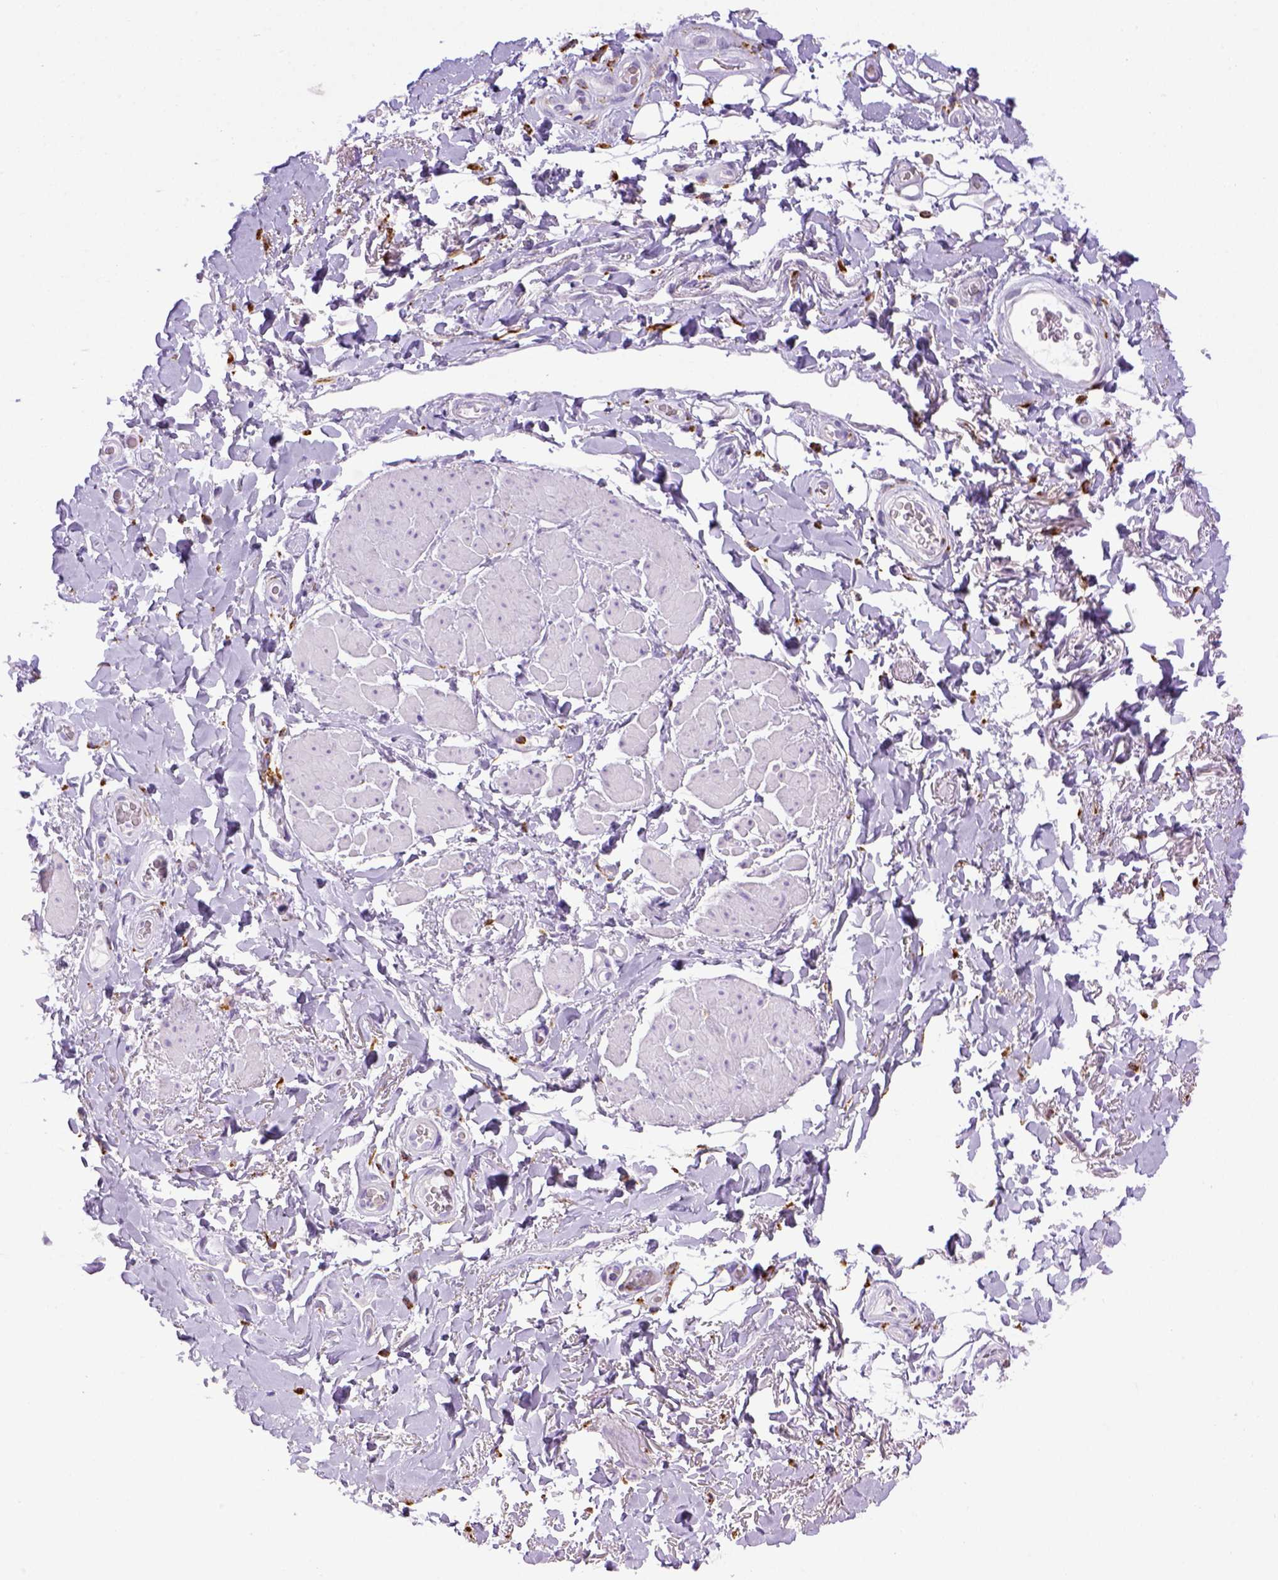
{"staining": {"intensity": "negative", "quantity": "none", "location": "none"}, "tissue": "adipose tissue", "cell_type": "Adipocytes", "image_type": "normal", "snomed": [{"axis": "morphology", "description": "Normal tissue, NOS"}, {"axis": "topography", "description": "Anal"}, {"axis": "topography", "description": "Peripheral nerve tissue"}], "caption": "An immunohistochemistry (IHC) photomicrograph of unremarkable adipose tissue is shown. There is no staining in adipocytes of adipose tissue. (IHC, brightfield microscopy, high magnification).", "gene": "CD68", "patient": {"sex": "male", "age": 53}}